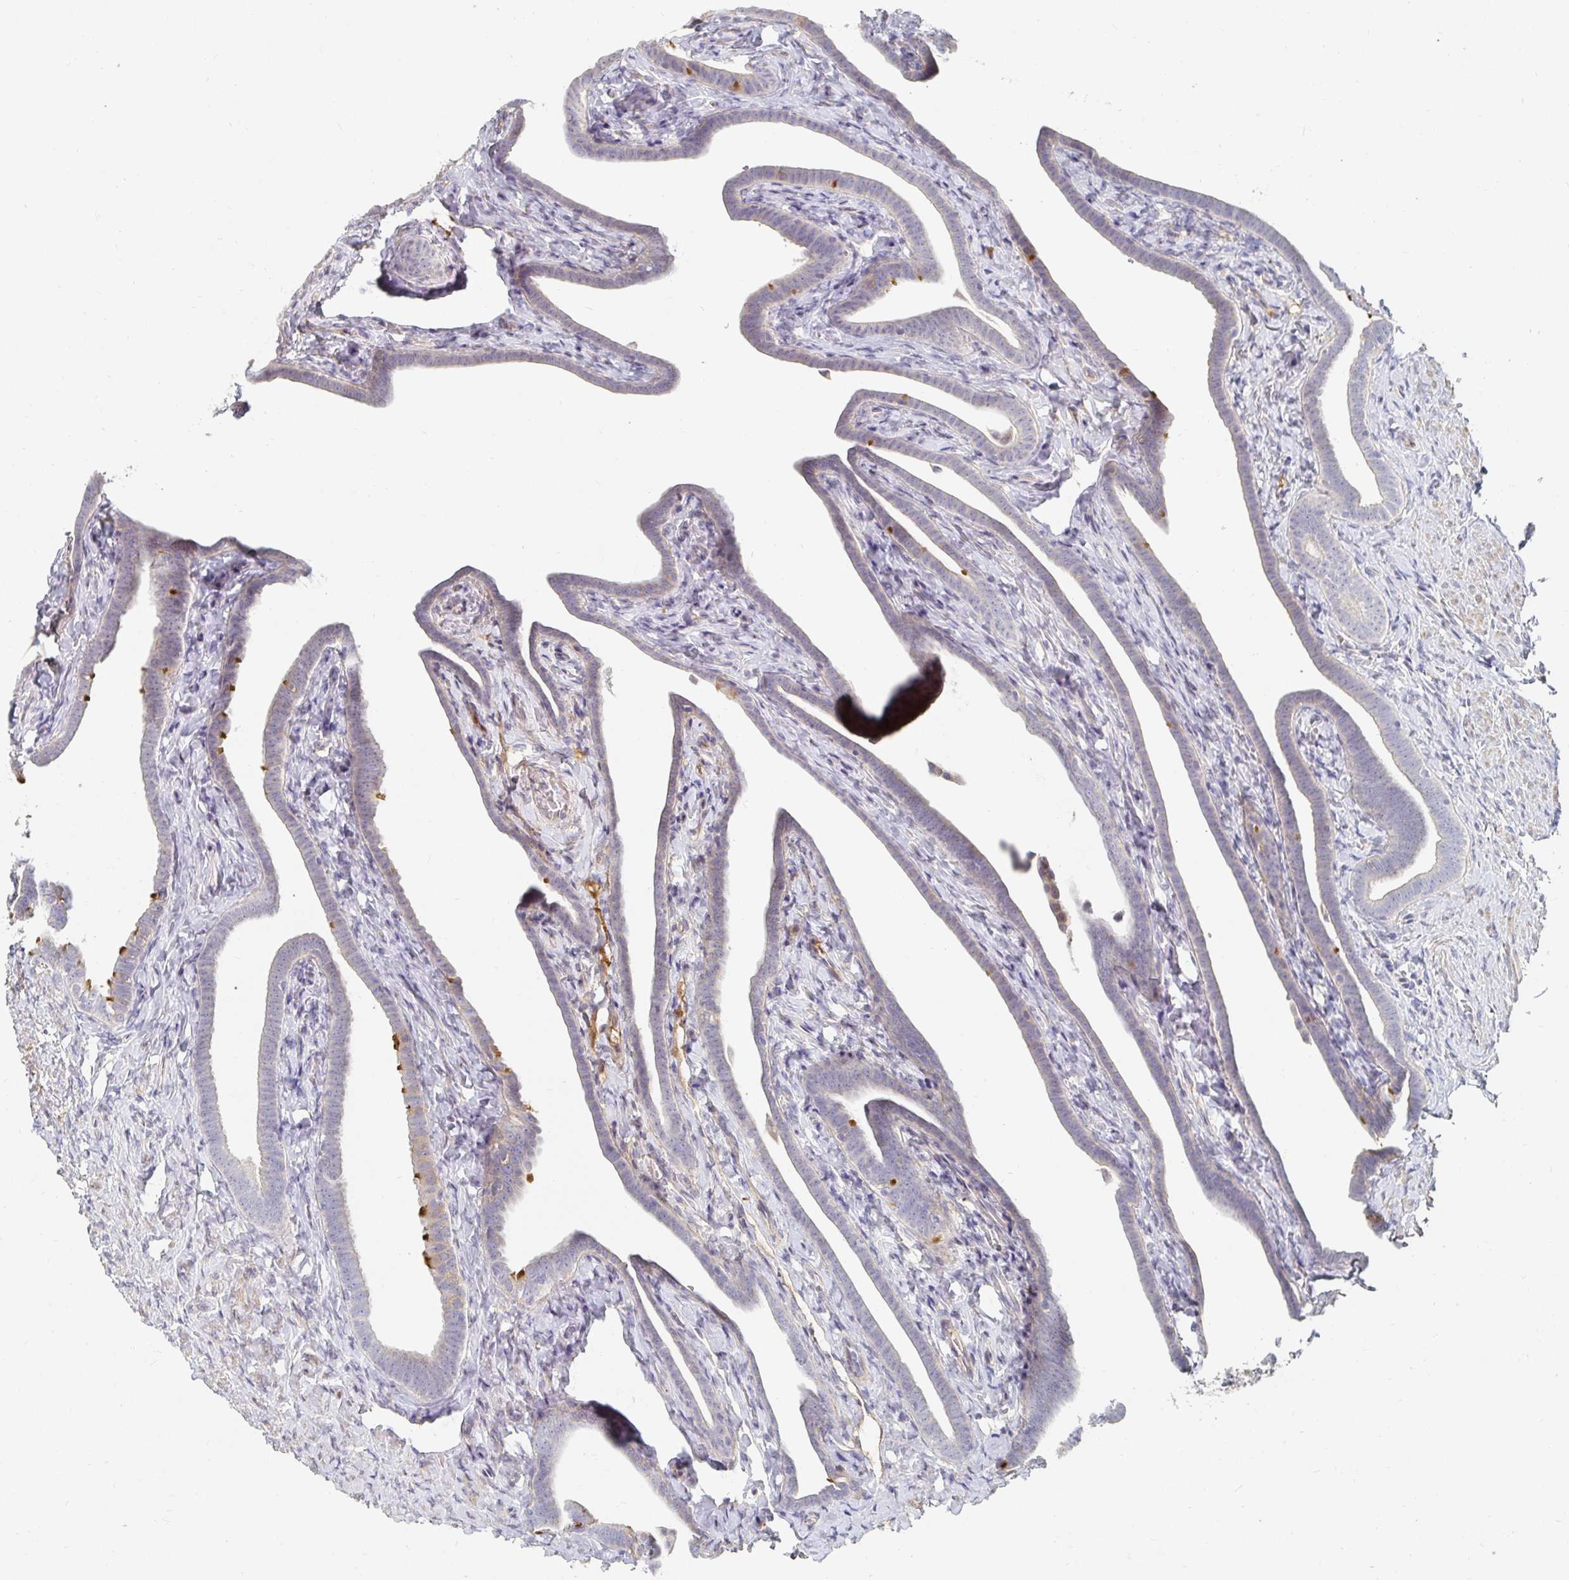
{"staining": {"intensity": "moderate", "quantity": "25%-75%", "location": "cytoplasmic/membranous"}, "tissue": "fallopian tube", "cell_type": "Glandular cells", "image_type": "normal", "snomed": [{"axis": "morphology", "description": "Normal tissue, NOS"}, {"axis": "topography", "description": "Fallopian tube"}], "caption": "Glandular cells display moderate cytoplasmic/membranous staining in about 25%-75% of cells in normal fallopian tube. The protein of interest is stained brown, and the nuclei are stained in blue (DAB IHC with brightfield microscopy, high magnification).", "gene": "NME9", "patient": {"sex": "female", "age": 69}}